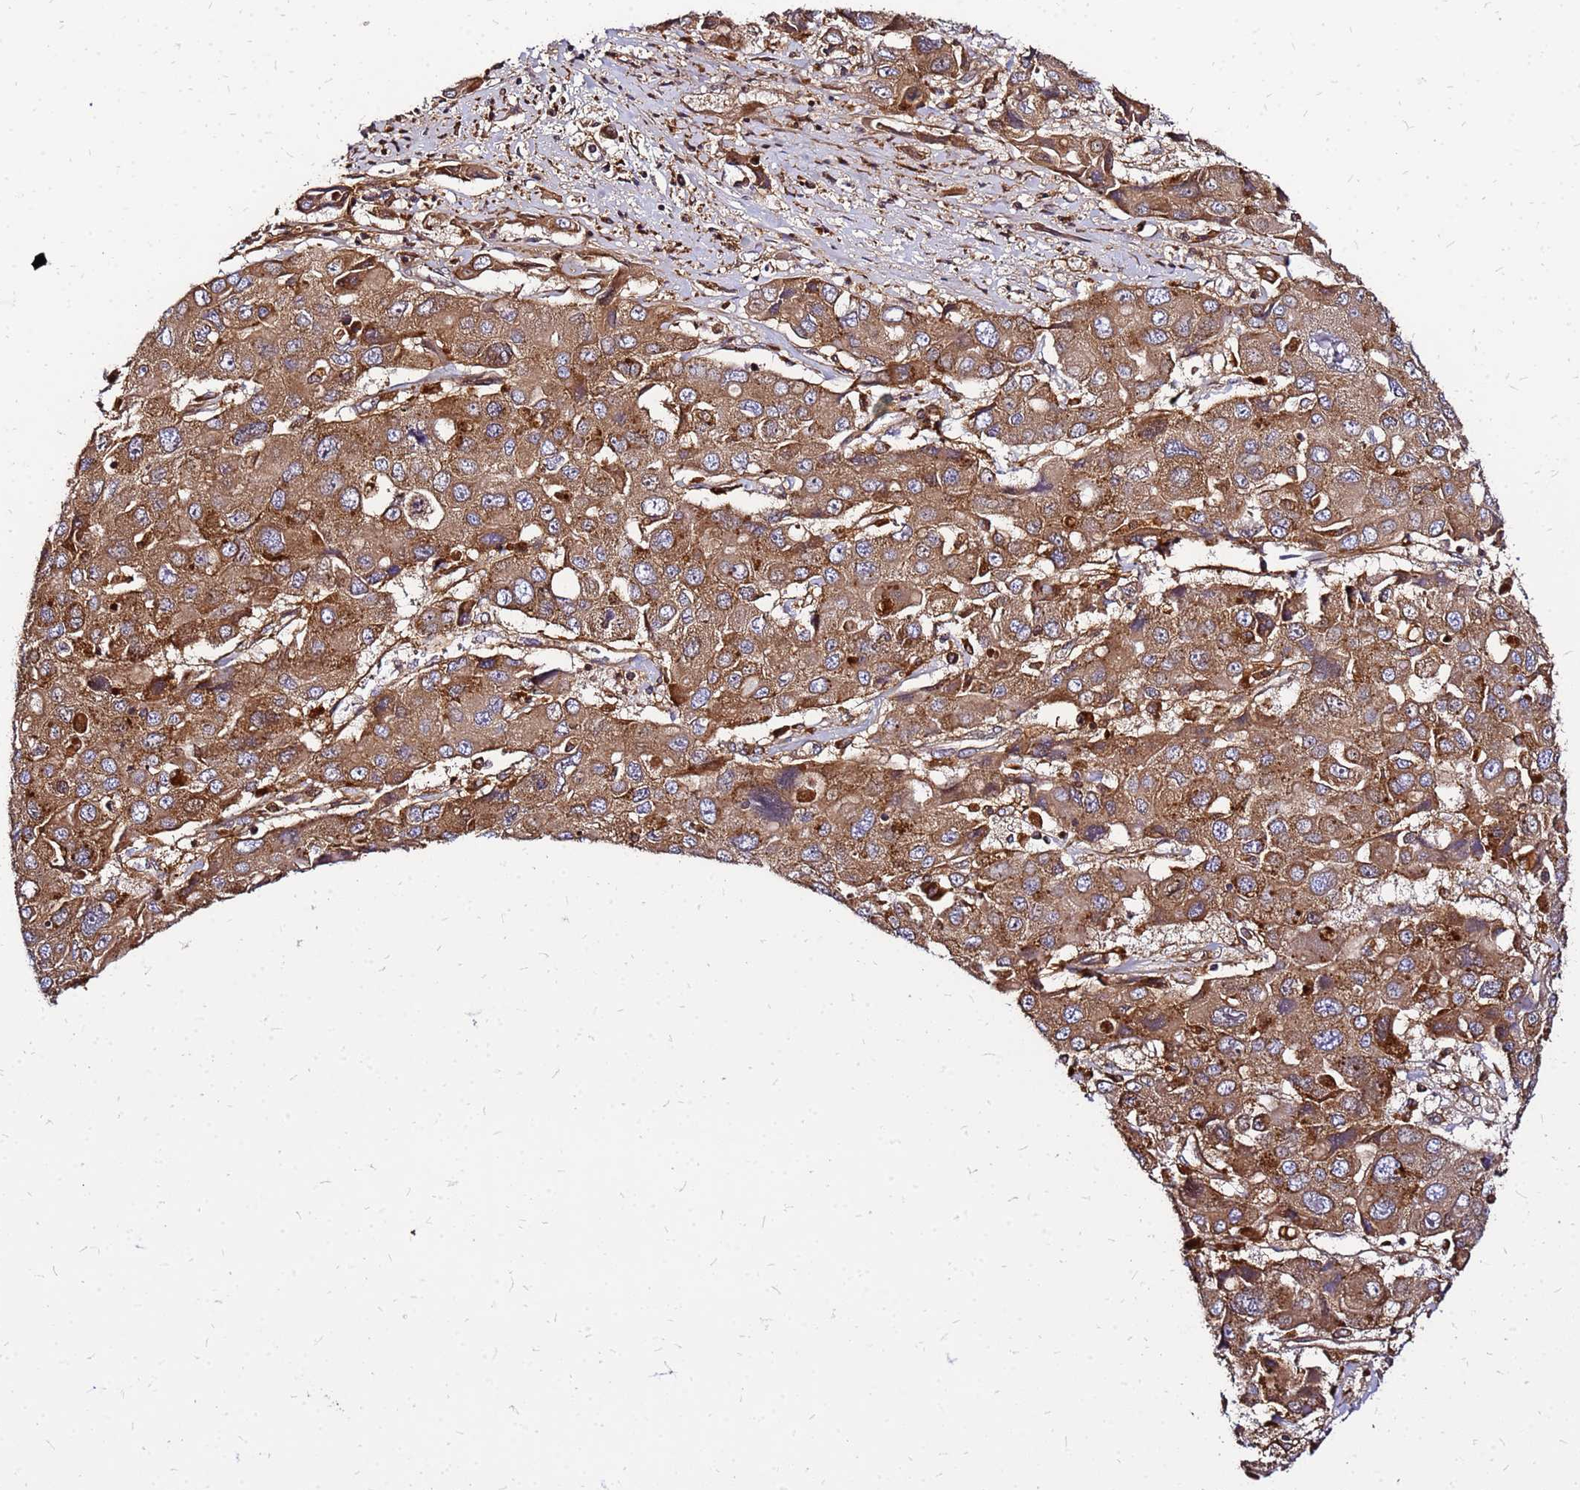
{"staining": {"intensity": "moderate", "quantity": ">75%", "location": "cytoplasmic/membranous"}, "tissue": "liver cancer", "cell_type": "Tumor cells", "image_type": "cancer", "snomed": [{"axis": "morphology", "description": "Cholangiocarcinoma"}, {"axis": "topography", "description": "Liver"}], "caption": "Protein expression analysis of cholangiocarcinoma (liver) demonstrates moderate cytoplasmic/membranous positivity in about >75% of tumor cells. (DAB (3,3'-diaminobenzidine) IHC with brightfield microscopy, high magnification).", "gene": "CYBC1", "patient": {"sex": "male", "age": 67}}